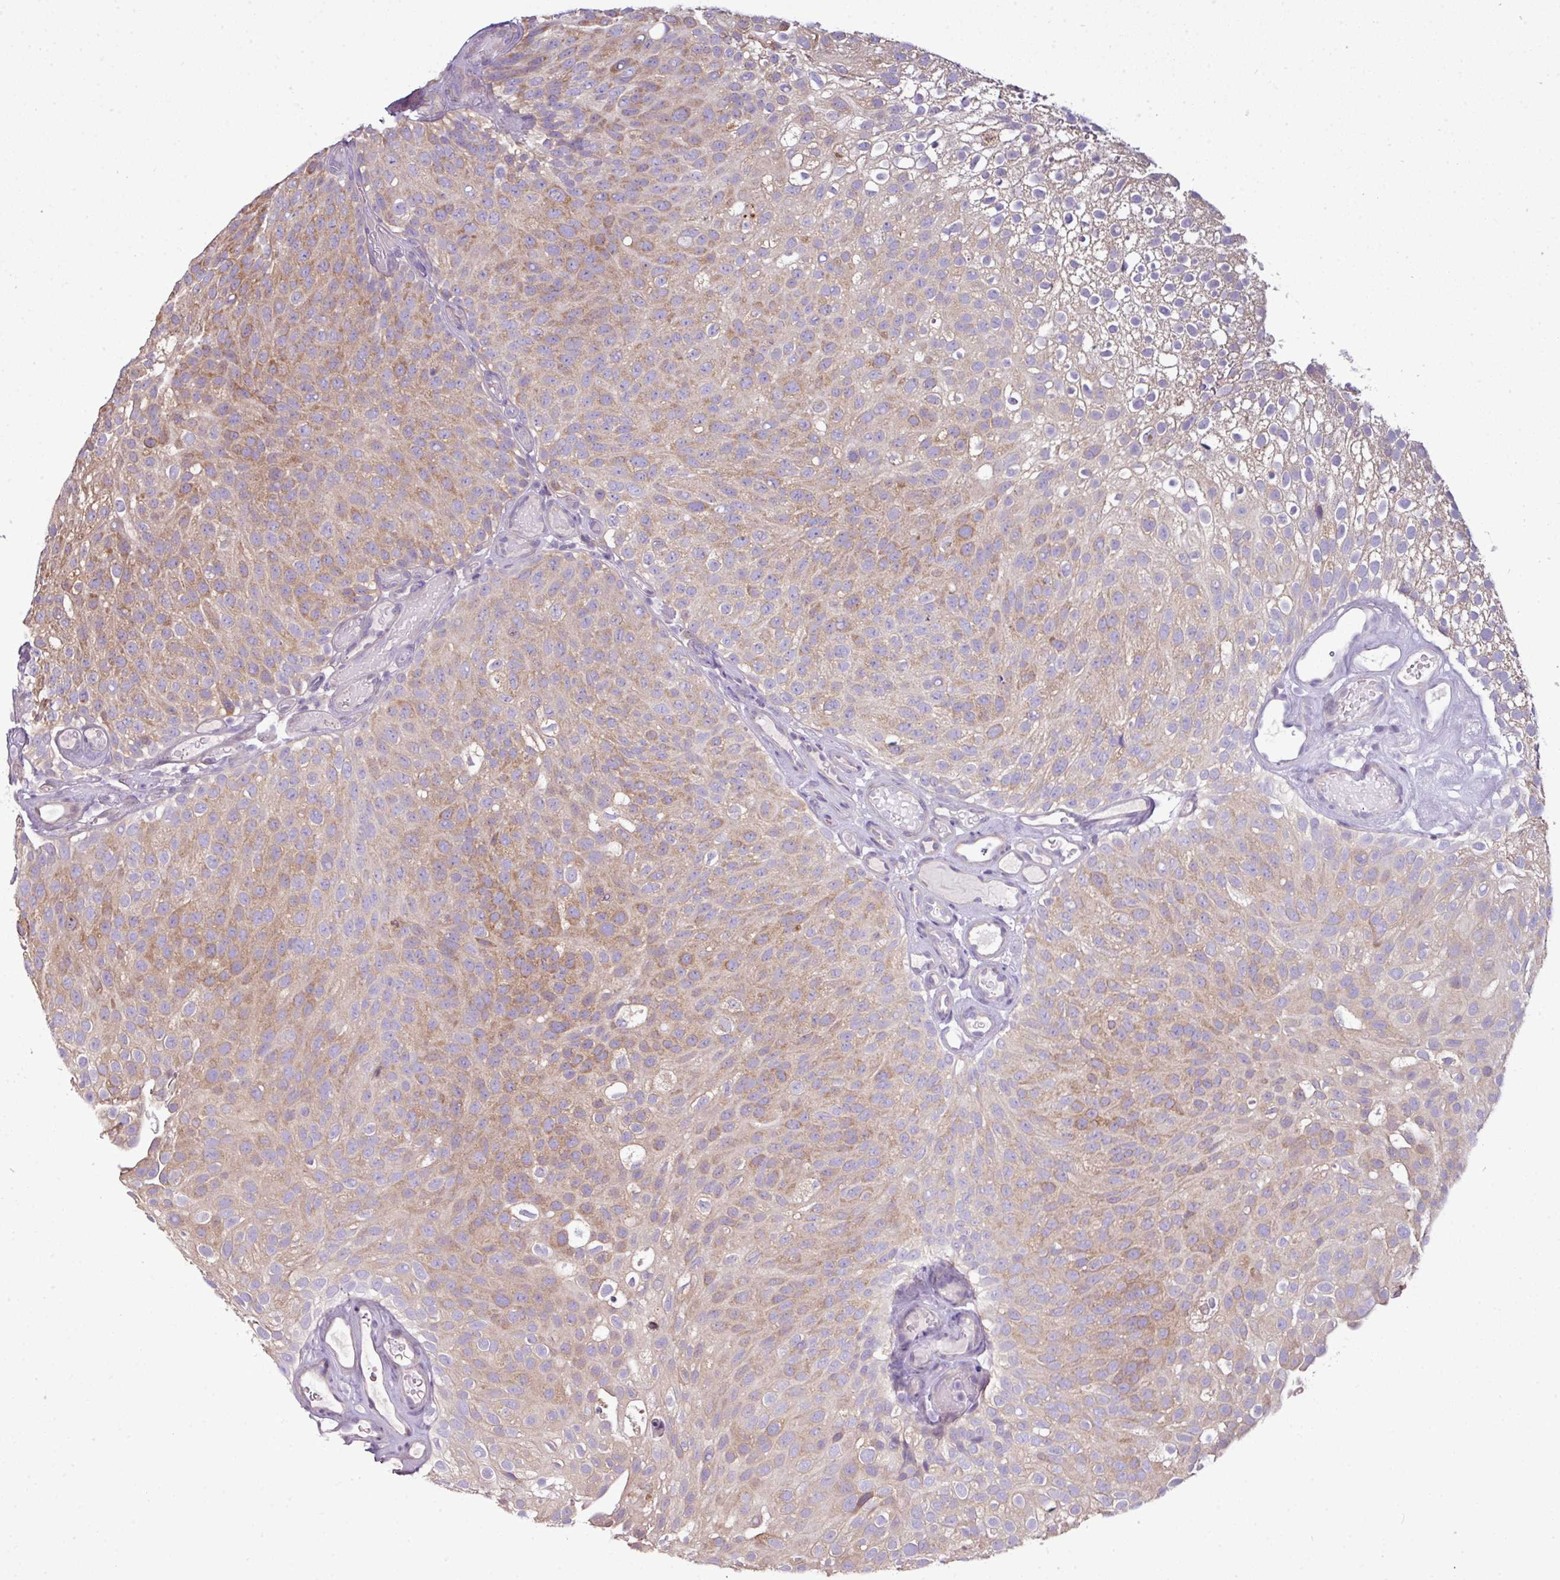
{"staining": {"intensity": "weak", "quantity": ">75%", "location": "cytoplasmic/membranous"}, "tissue": "urothelial cancer", "cell_type": "Tumor cells", "image_type": "cancer", "snomed": [{"axis": "morphology", "description": "Urothelial carcinoma, Low grade"}, {"axis": "topography", "description": "Urinary bladder"}], "caption": "A brown stain labels weak cytoplasmic/membranous positivity of a protein in urothelial cancer tumor cells. (DAB (3,3'-diaminobenzidine) IHC with brightfield microscopy, high magnification).", "gene": "AGAP5", "patient": {"sex": "male", "age": 78}}